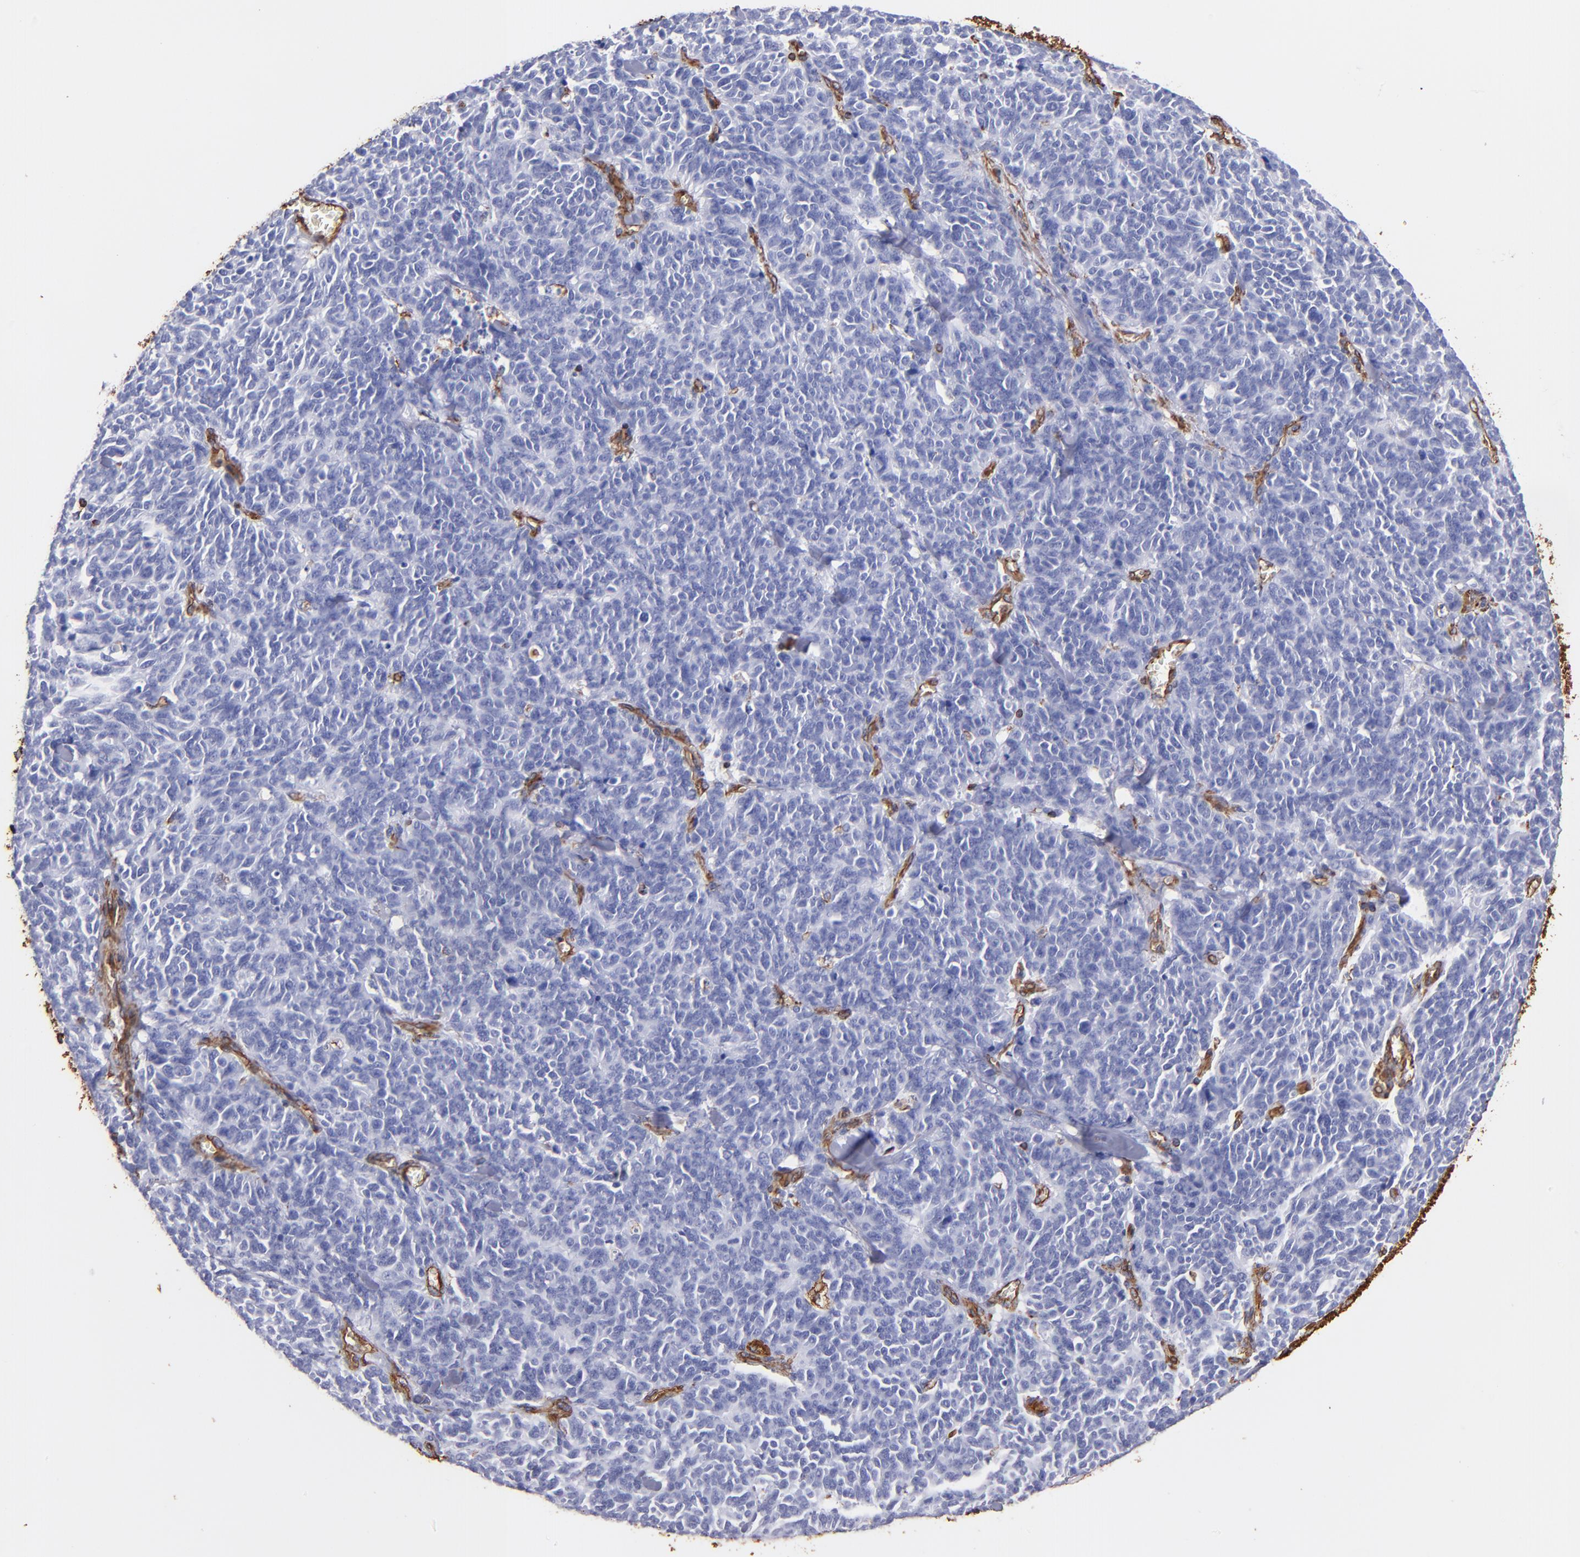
{"staining": {"intensity": "negative", "quantity": "none", "location": "none"}, "tissue": "lung cancer", "cell_type": "Tumor cells", "image_type": "cancer", "snomed": [{"axis": "morphology", "description": "Neoplasm, malignant, NOS"}, {"axis": "topography", "description": "Lung"}], "caption": "A high-resolution image shows immunohistochemistry (IHC) staining of lung neoplasm (malignant), which shows no significant positivity in tumor cells.", "gene": "VIM", "patient": {"sex": "female", "age": 58}}